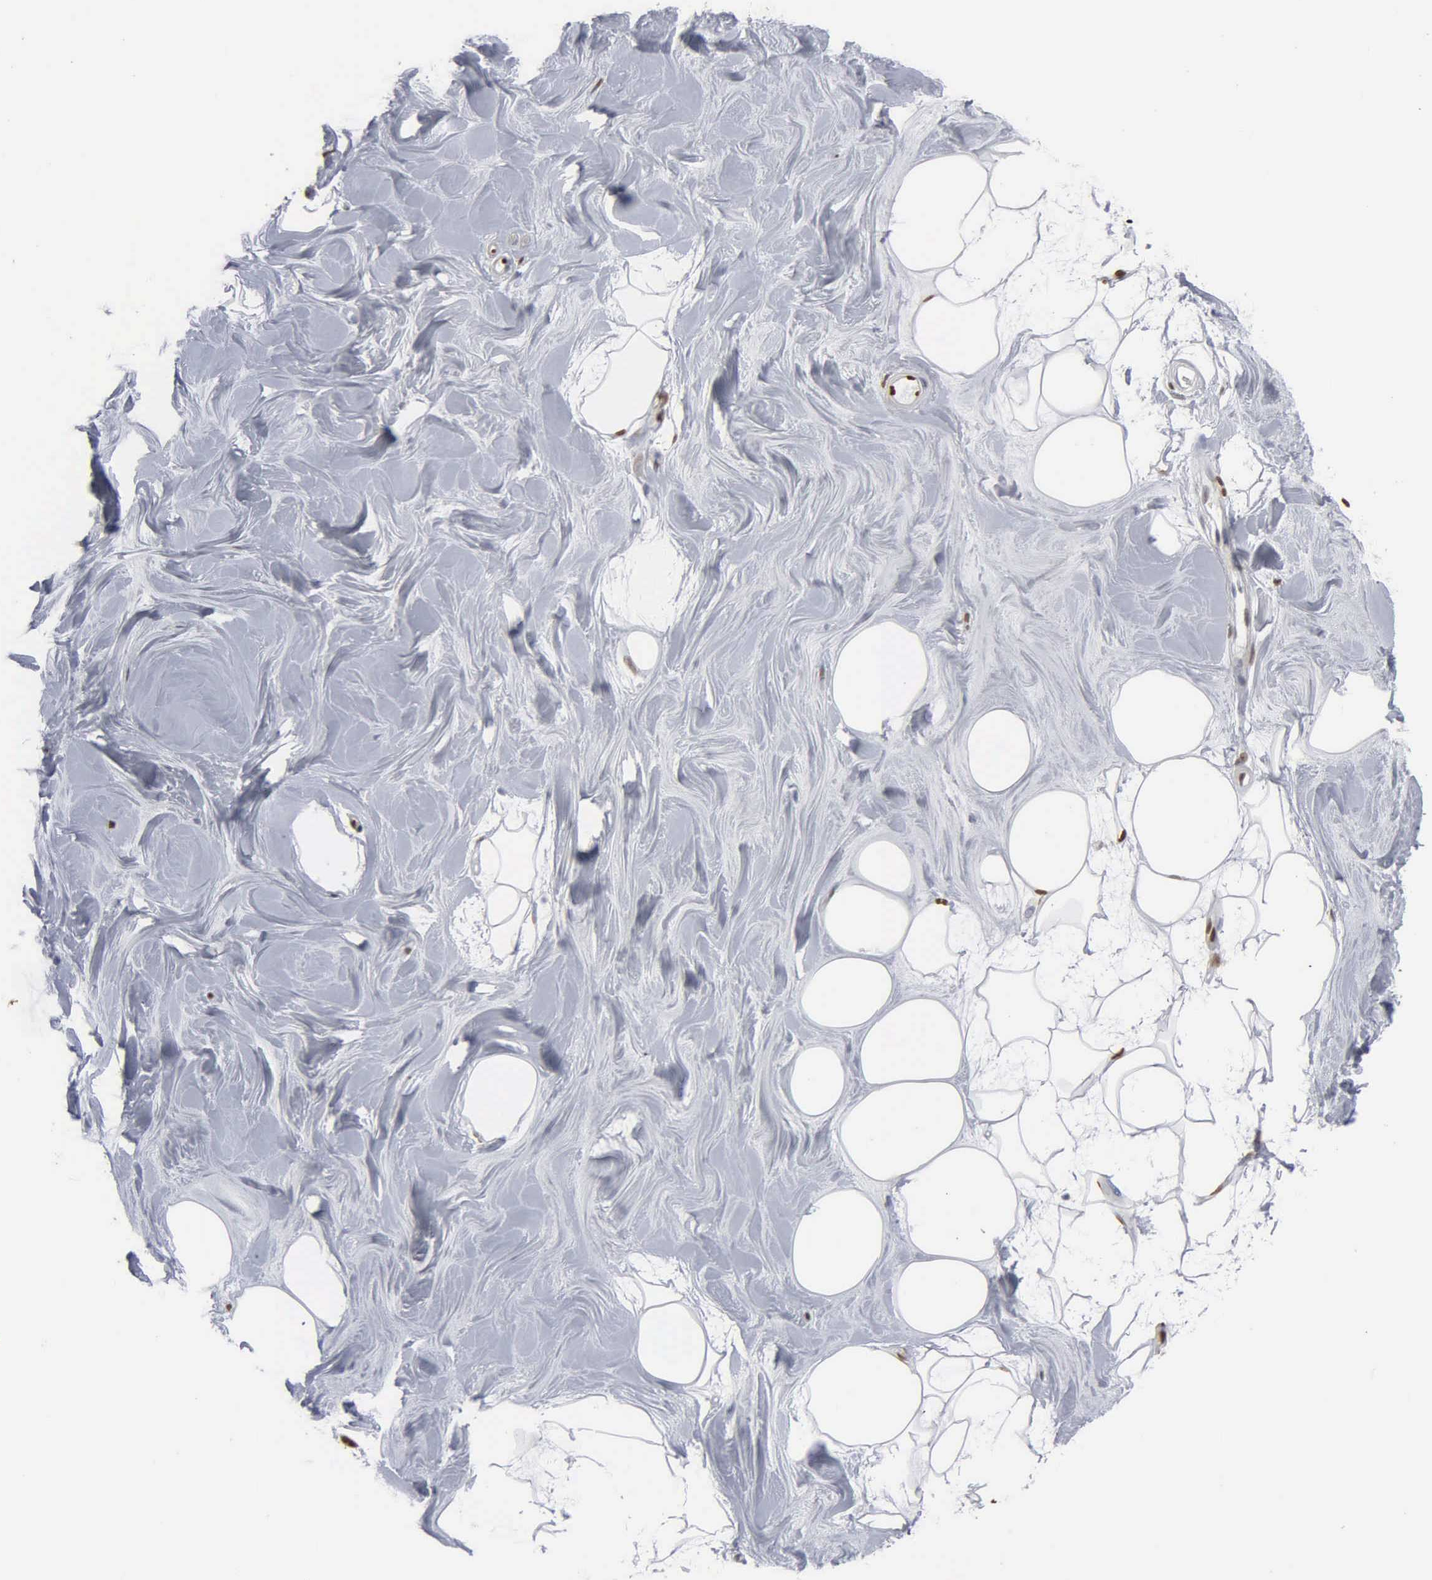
{"staining": {"intensity": "moderate", "quantity": ">75%", "location": "nuclear"}, "tissue": "adipose tissue", "cell_type": "Adipocytes", "image_type": "normal", "snomed": [{"axis": "morphology", "description": "Normal tissue, NOS"}, {"axis": "topography", "description": "Breast"}], "caption": "Adipose tissue stained for a protein demonstrates moderate nuclear positivity in adipocytes. Nuclei are stained in blue.", "gene": "FGF2", "patient": {"sex": "female", "age": 44}}